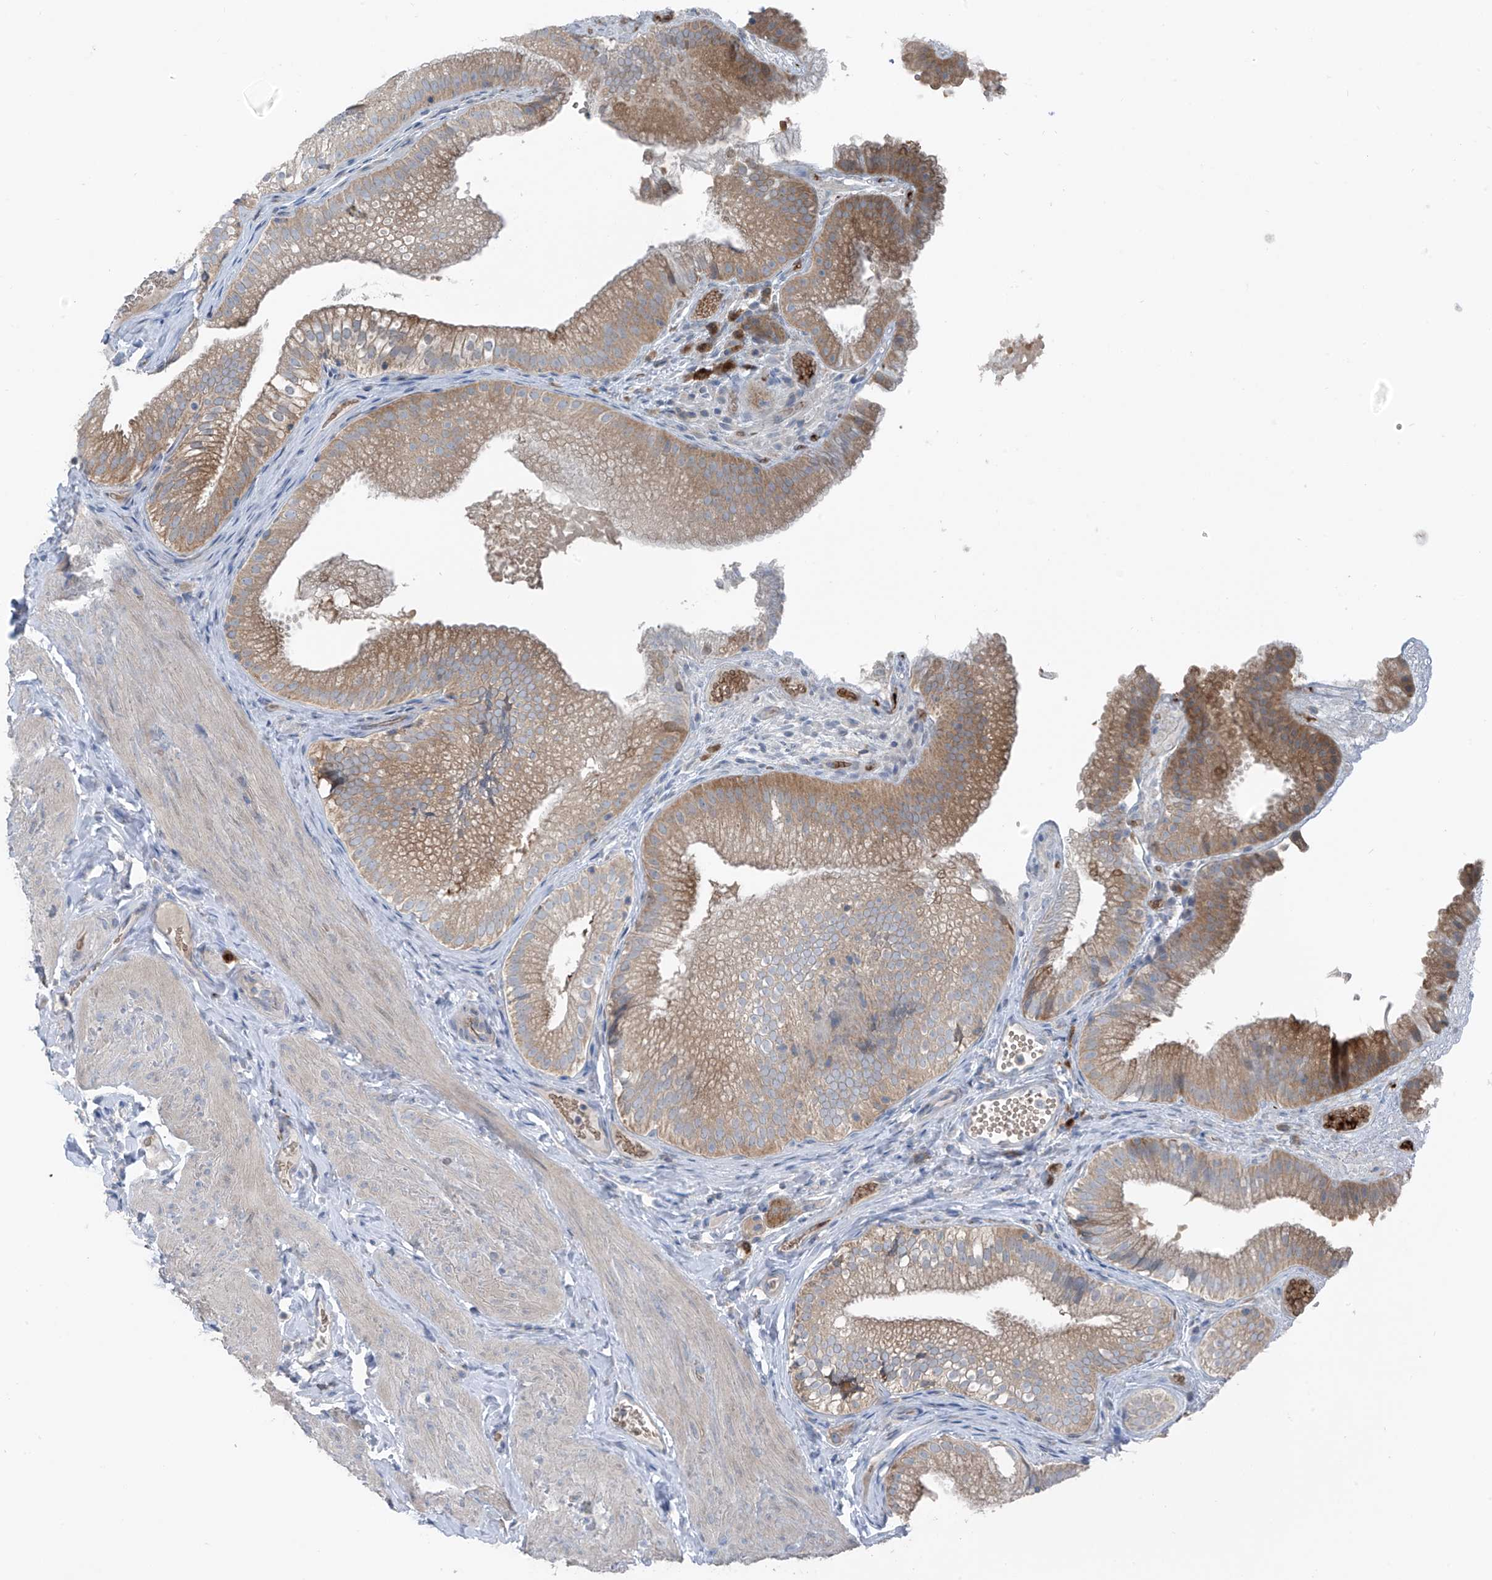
{"staining": {"intensity": "moderate", "quantity": ">75%", "location": "cytoplasmic/membranous"}, "tissue": "gallbladder", "cell_type": "Glandular cells", "image_type": "normal", "snomed": [{"axis": "morphology", "description": "Normal tissue, NOS"}, {"axis": "topography", "description": "Gallbladder"}], "caption": "Immunohistochemistry of unremarkable human gallbladder displays medium levels of moderate cytoplasmic/membranous expression in approximately >75% of glandular cells.", "gene": "SLC12A6", "patient": {"sex": "female", "age": 30}}